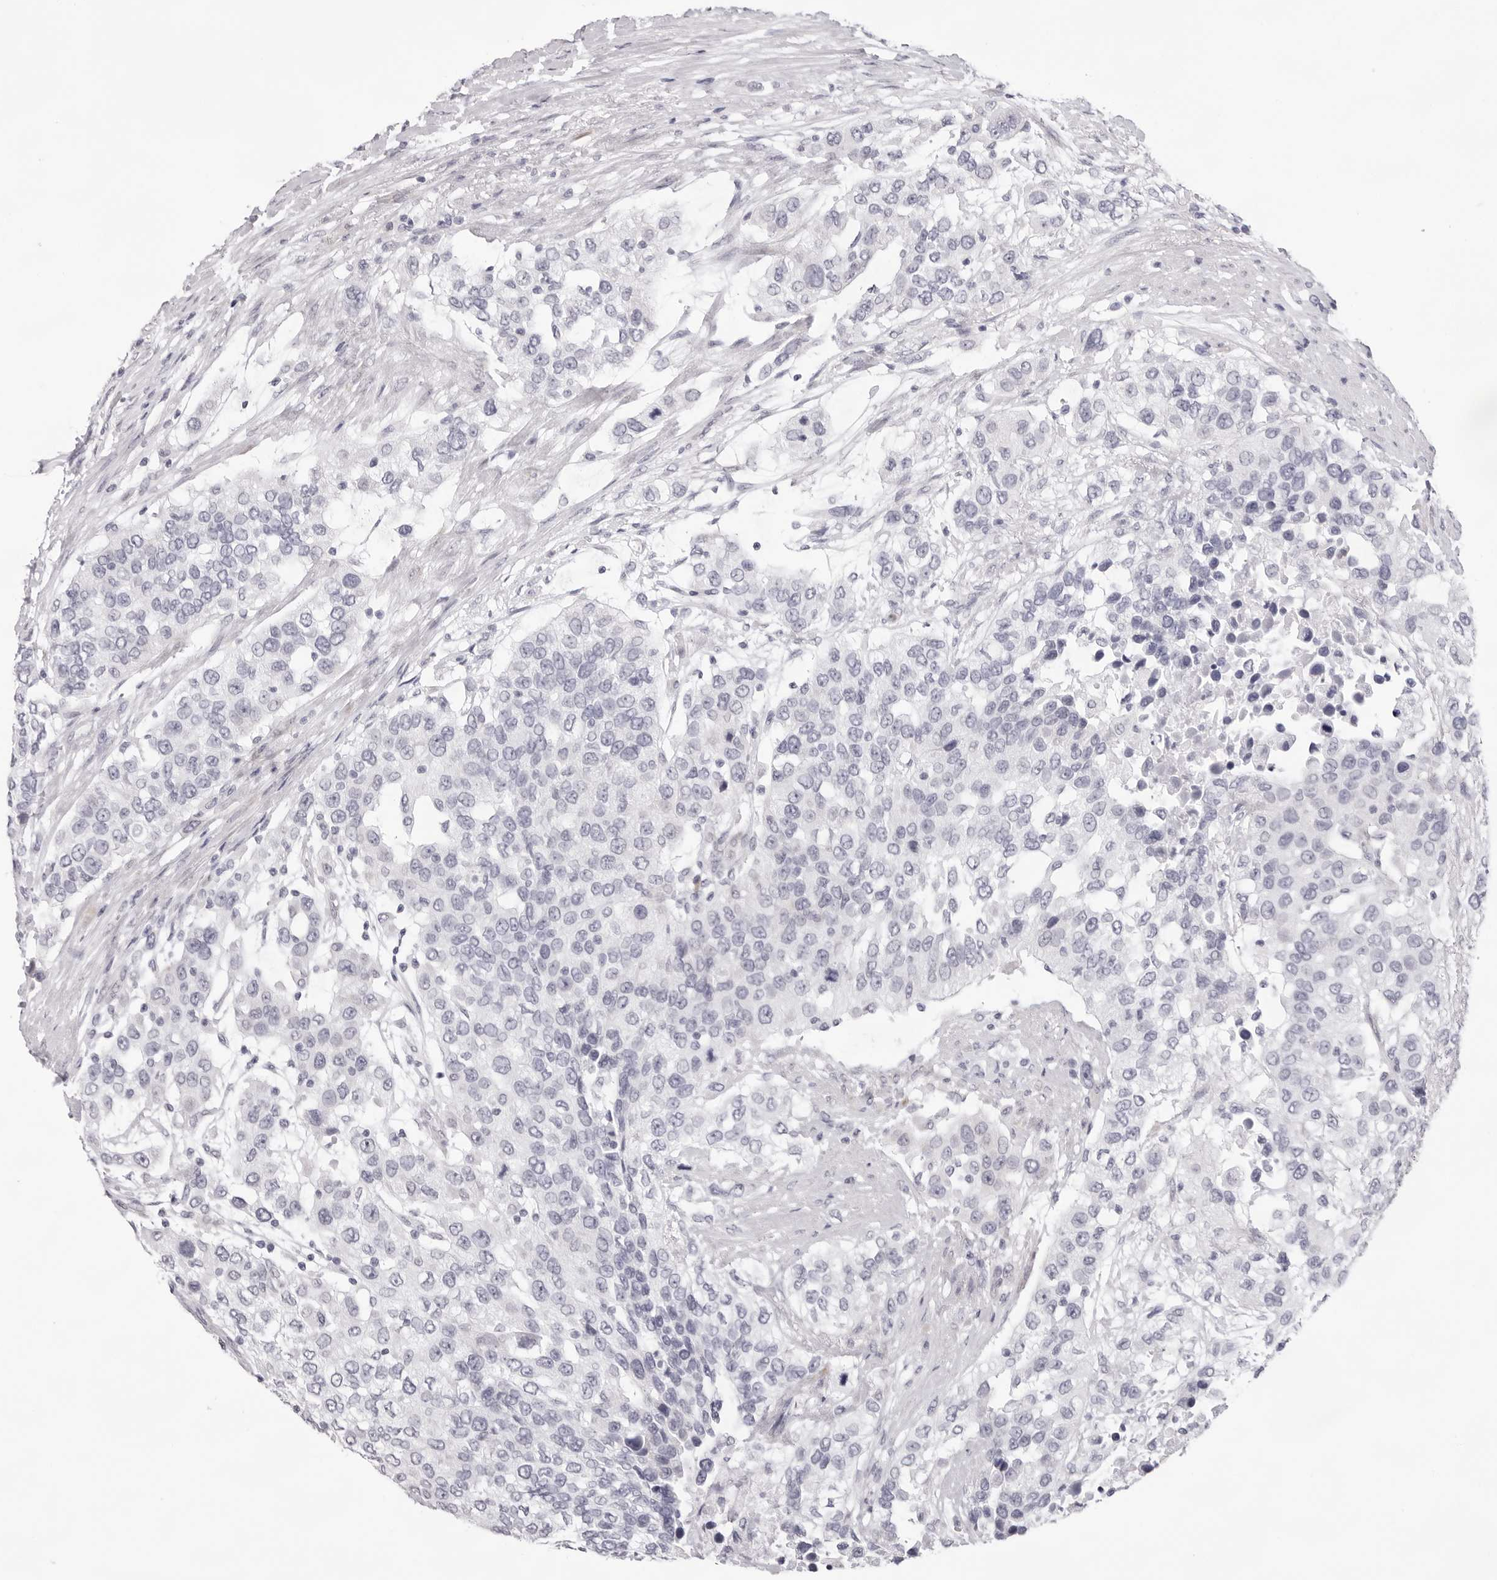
{"staining": {"intensity": "negative", "quantity": "none", "location": "none"}, "tissue": "urothelial cancer", "cell_type": "Tumor cells", "image_type": "cancer", "snomed": [{"axis": "morphology", "description": "Urothelial carcinoma, High grade"}, {"axis": "topography", "description": "Urinary bladder"}], "caption": "Urothelial carcinoma (high-grade) was stained to show a protein in brown. There is no significant expression in tumor cells.", "gene": "SMIM2", "patient": {"sex": "female", "age": 80}}